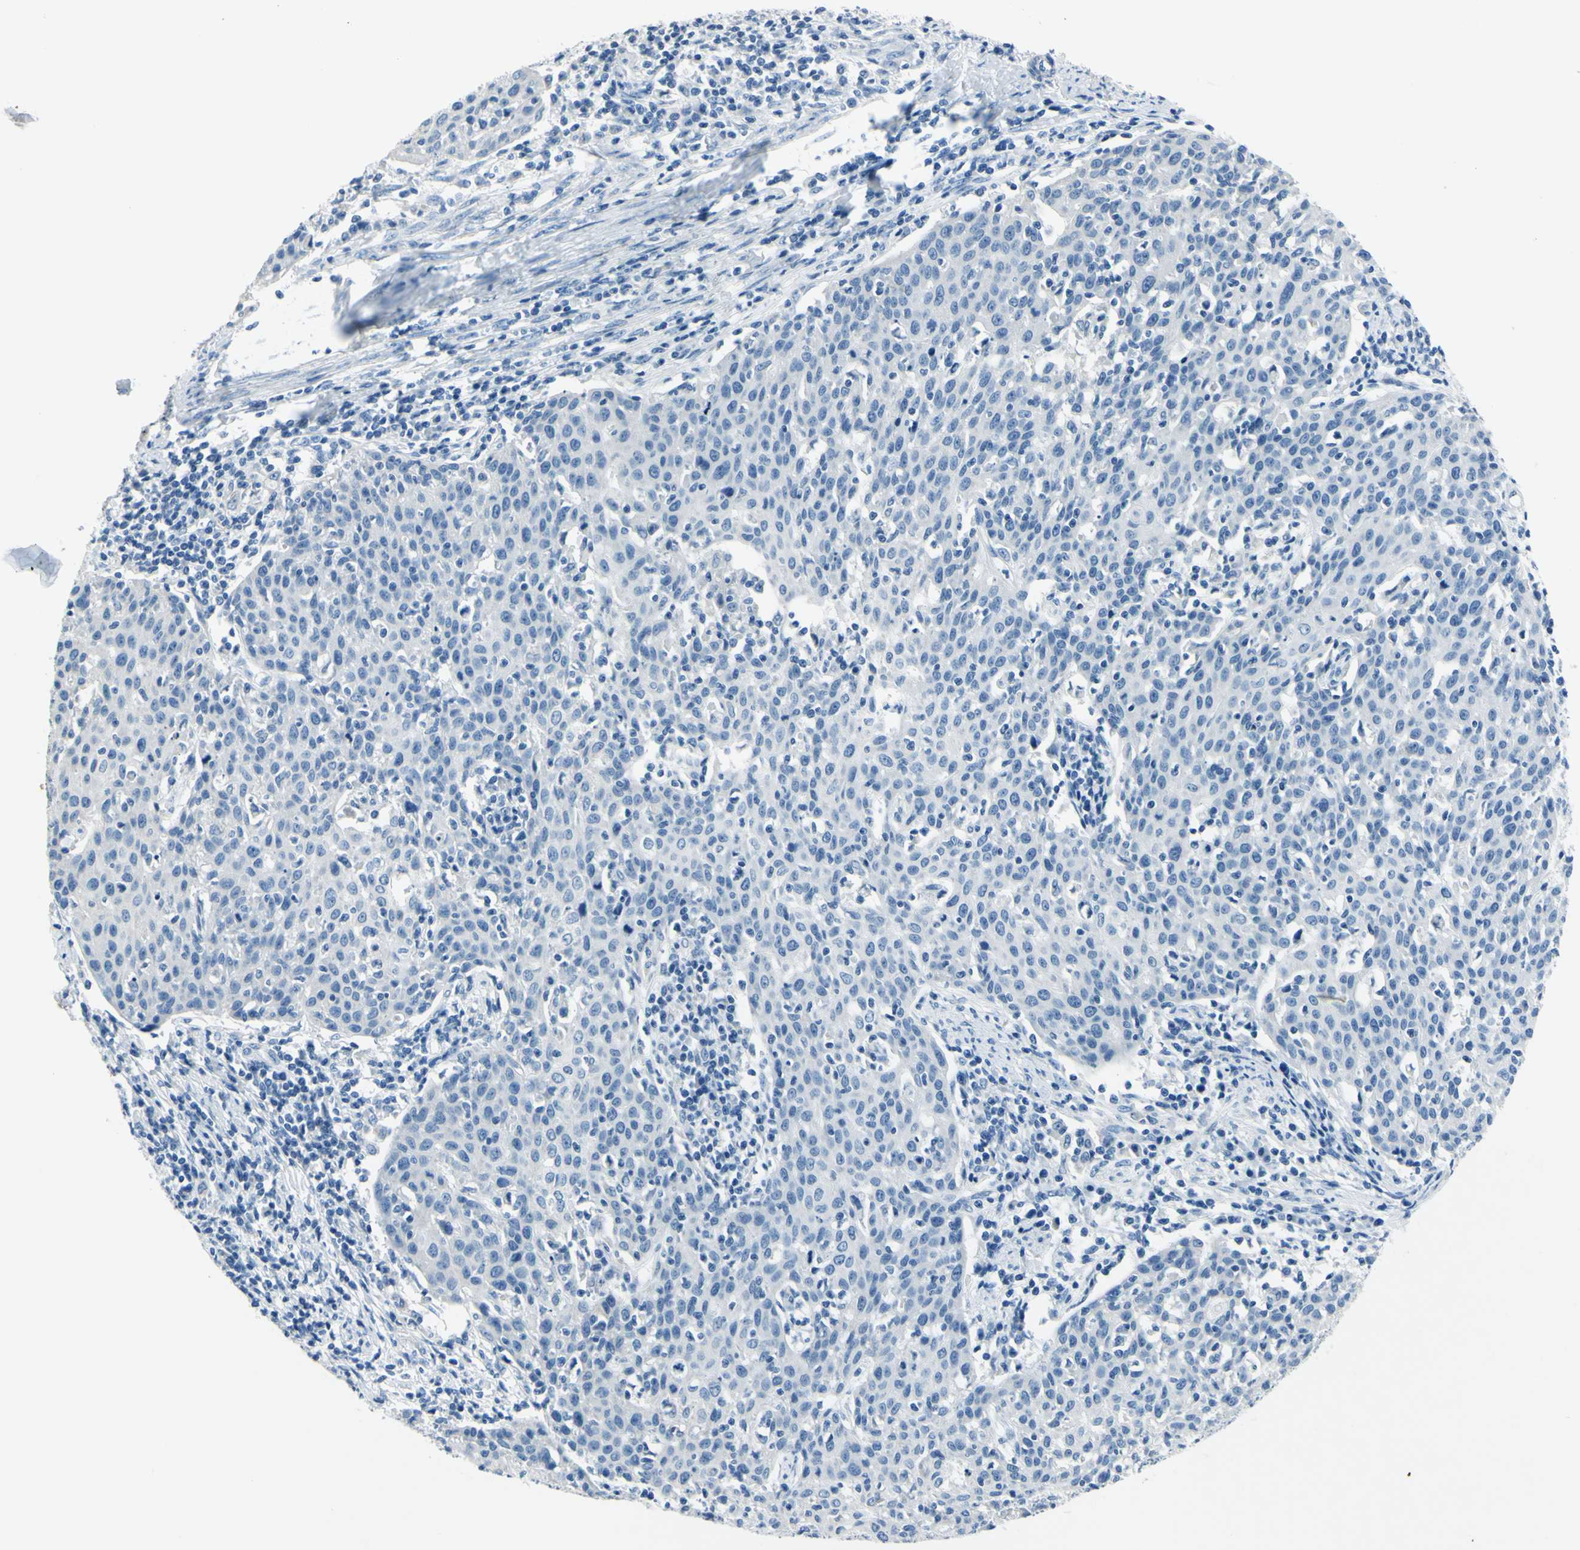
{"staining": {"intensity": "negative", "quantity": "none", "location": "none"}, "tissue": "cervical cancer", "cell_type": "Tumor cells", "image_type": "cancer", "snomed": [{"axis": "morphology", "description": "Squamous cell carcinoma, NOS"}, {"axis": "topography", "description": "Cervix"}], "caption": "Tumor cells show no significant protein expression in cervical cancer (squamous cell carcinoma). (DAB (3,3'-diaminobenzidine) IHC, high magnification).", "gene": "CDH15", "patient": {"sex": "female", "age": 38}}